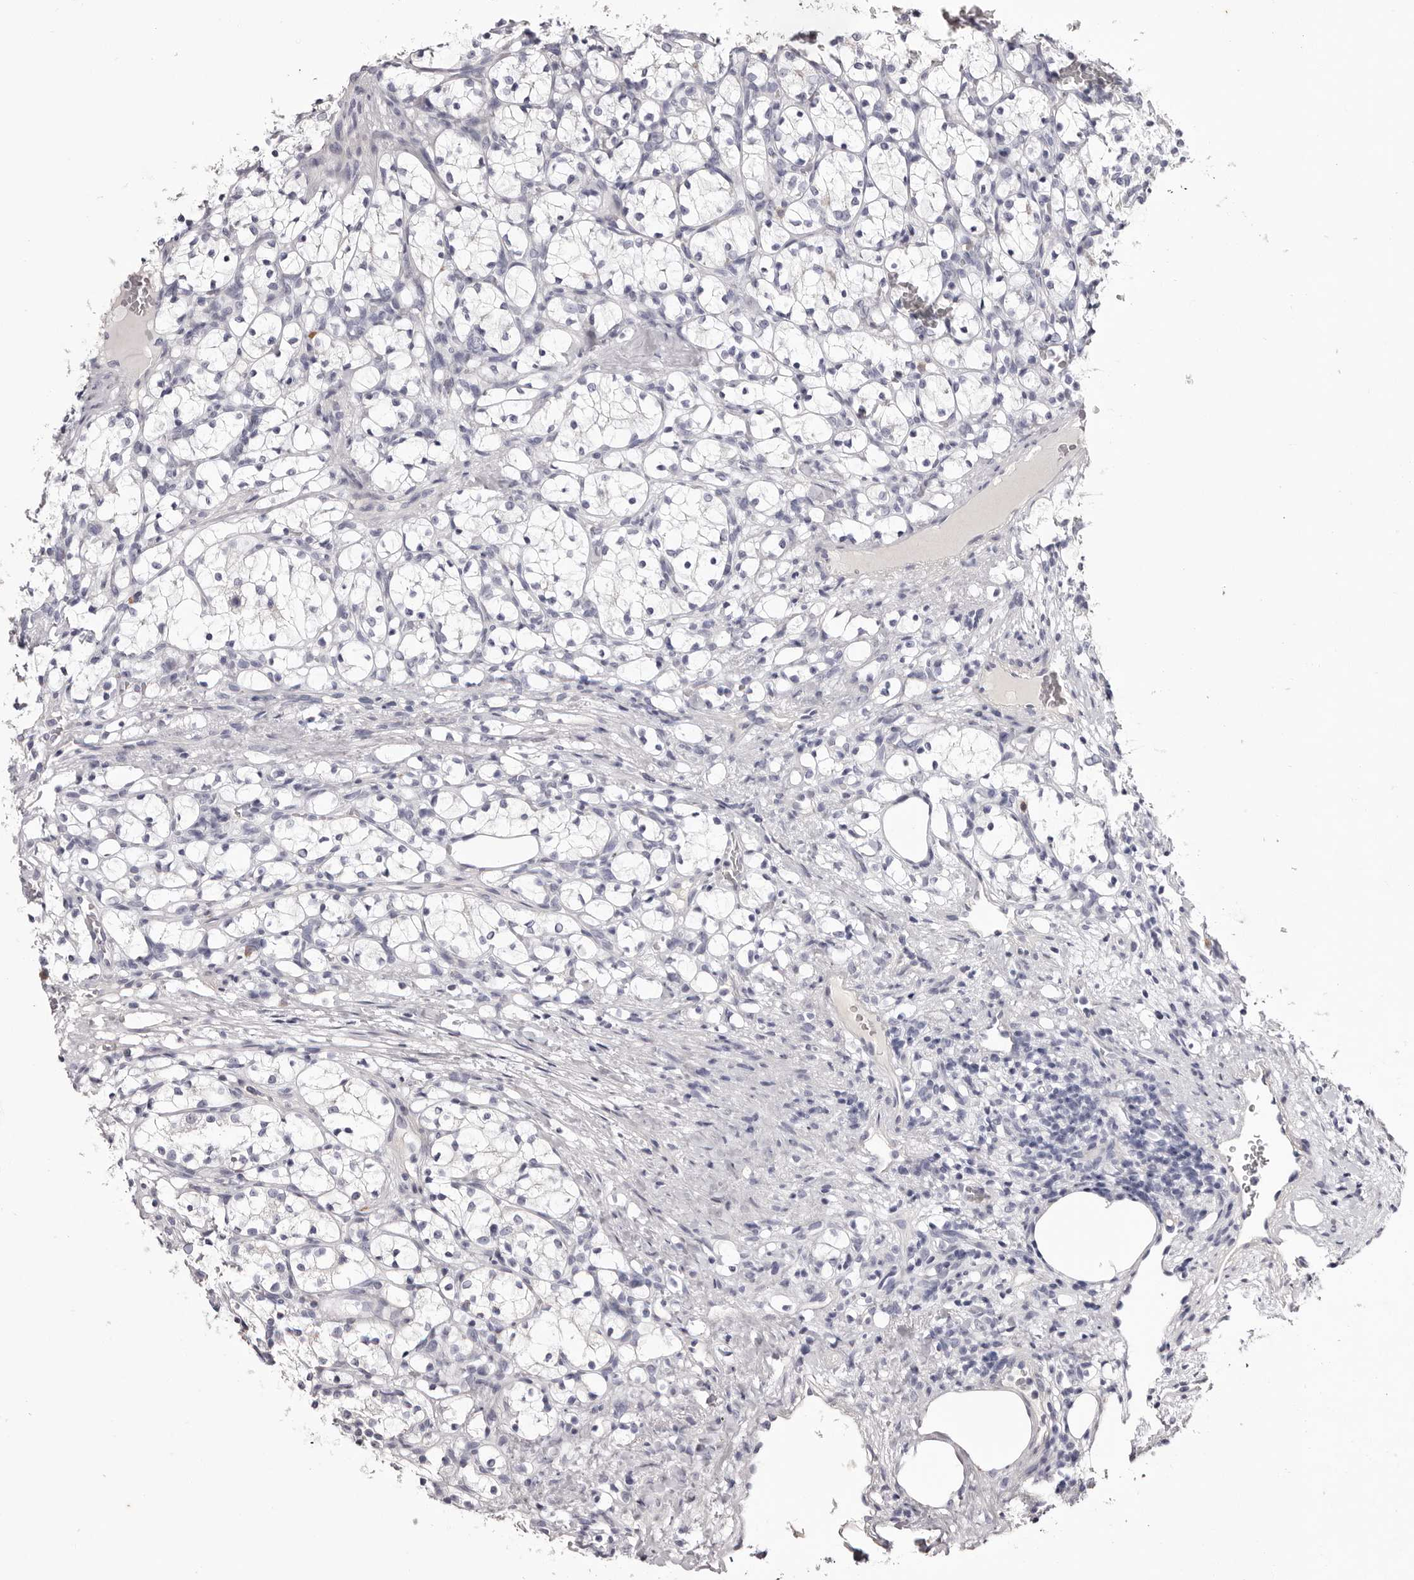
{"staining": {"intensity": "negative", "quantity": "none", "location": "none"}, "tissue": "renal cancer", "cell_type": "Tumor cells", "image_type": "cancer", "snomed": [{"axis": "morphology", "description": "Adenocarcinoma, NOS"}, {"axis": "topography", "description": "Kidney"}], "caption": "Human renal cancer (adenocarcinoma) stained for a protein using immunohistochemistry (IHC) reveals no staining in tumor cells.", "gene": "CA6", "patient": {"sex": "female", "age": 69}}